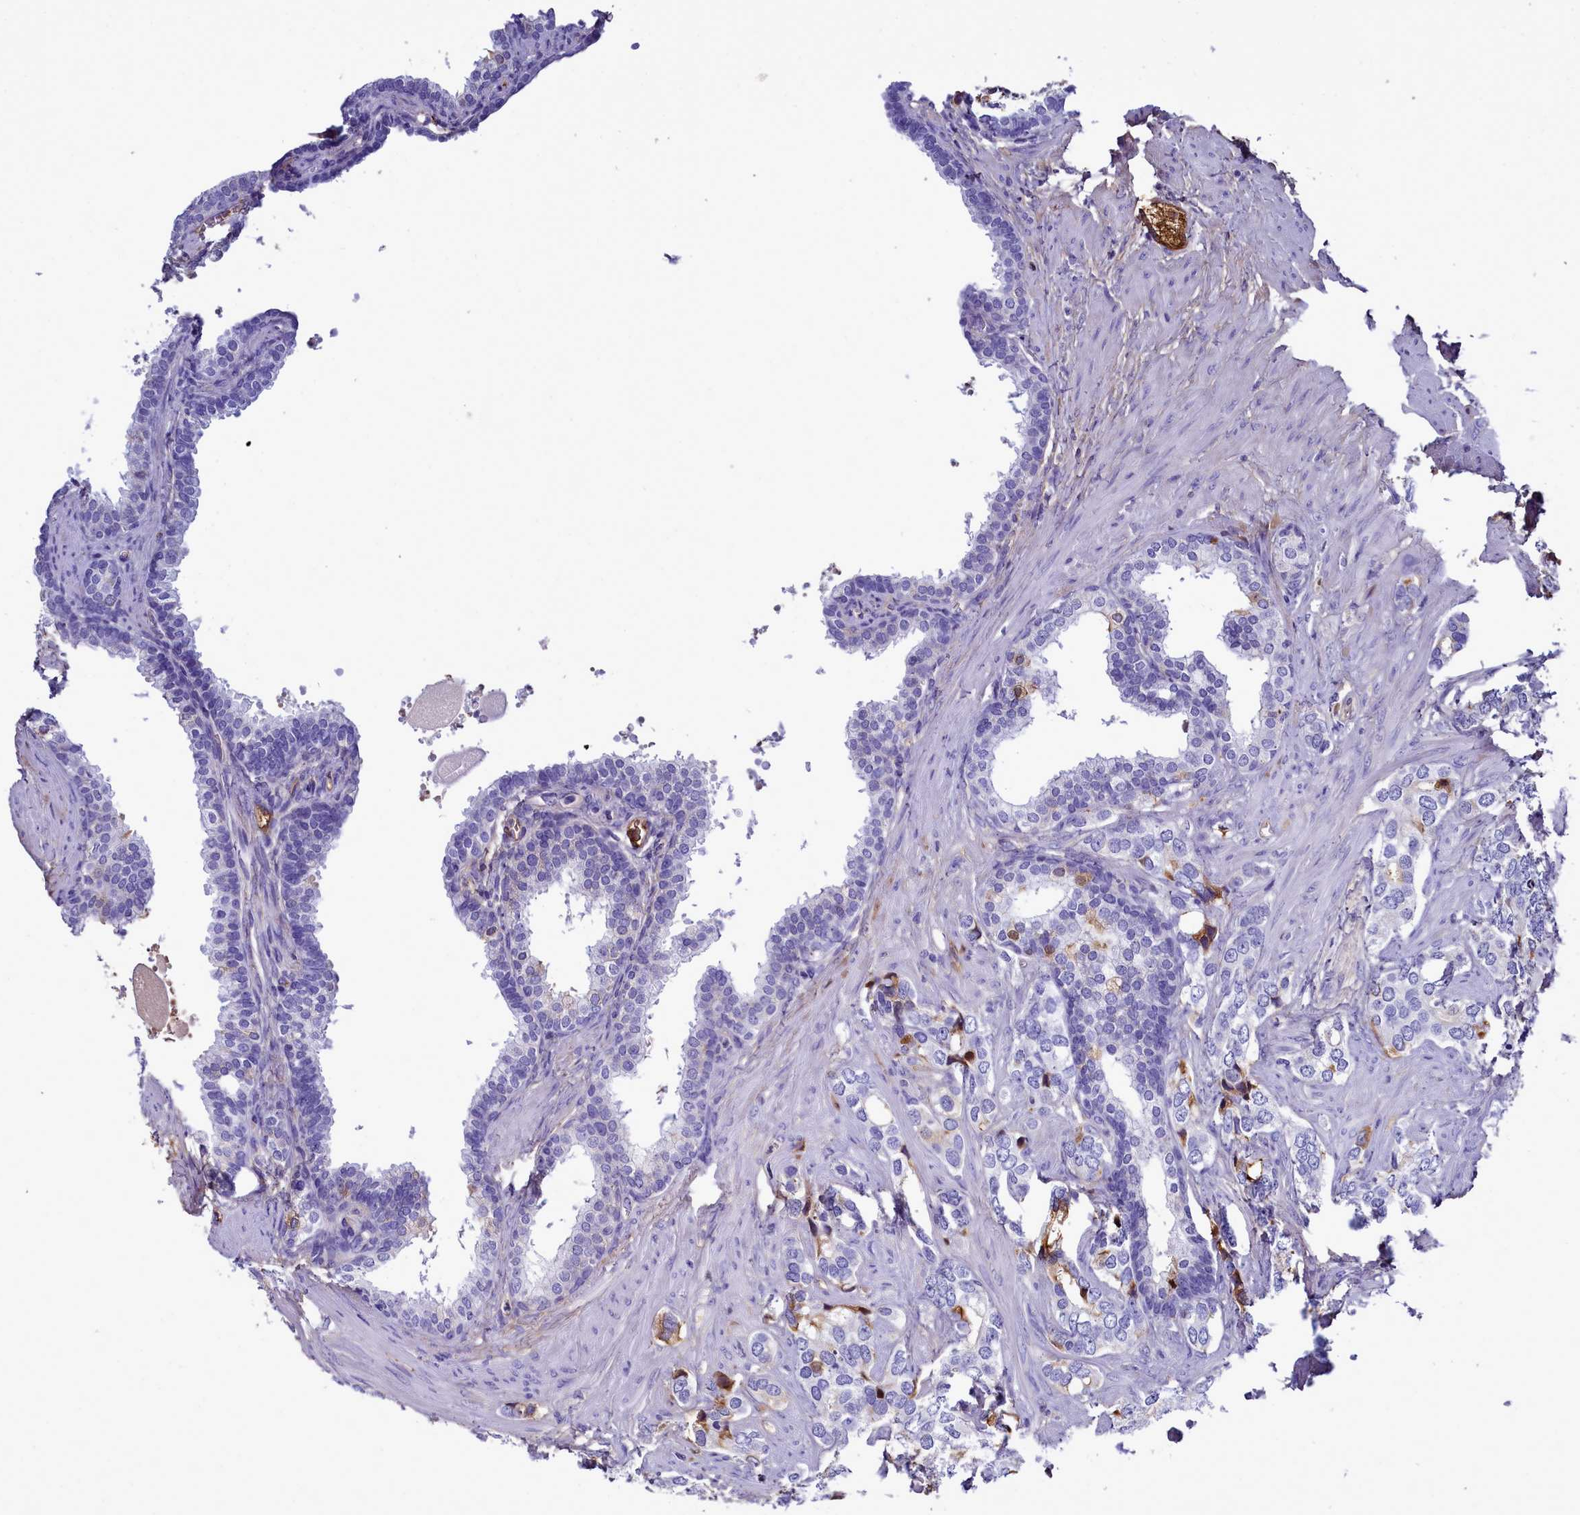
{"staining": {"intensity": "moderate", "quantity": "<25%", "location": "cytoplasmic/membranous"}, "tissue": "prostate cancer", "cell_type": "Tumor cells", "image_type": "cancer", "snomed": [{"axis": "morphology", "description": "Adenocarcinoma, High grade"}, {"axis": "topography", "description": "Prostate"}], "caption": "Prostate cancer stained with DAB (3,3'-diaminobenzidine) immunohistochemistry (IHC) exhibits low levels of moderate cytoplasmic/membranous staining in approximately <25% of tumor cells. Immunohistochemistry stains the protein of interest in brown and the nuclei are stained blue.", "gene": "H1-7", "patient": {"sex": "male", "age": 66}}